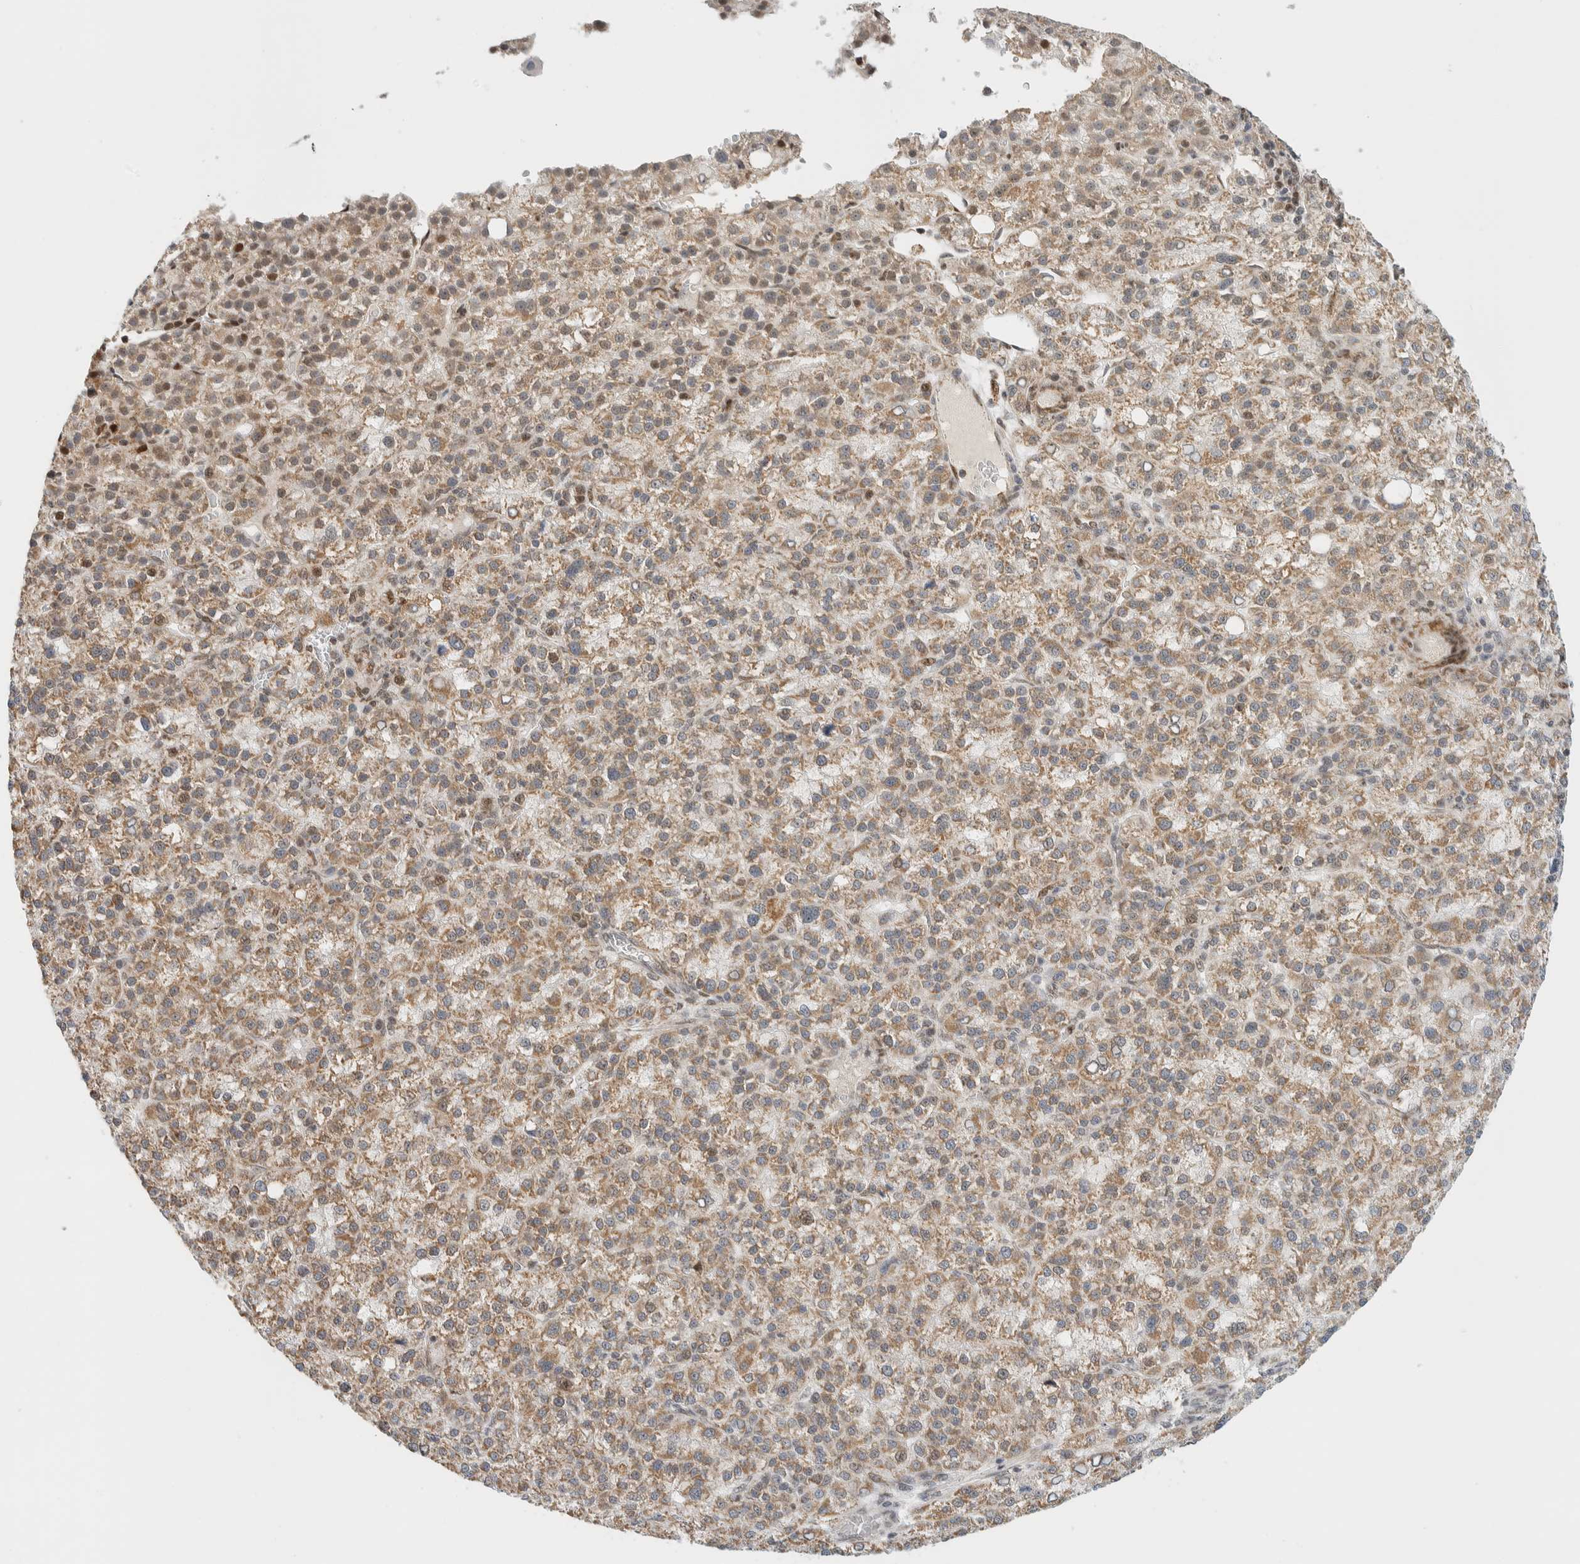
{"staining": {"intensity": "moderate", "quantity": ">75%", "location": "cytoplasmic/membranous"}, "tissue": "liver cancer", "cell_type": "Tumor cells", "image_type": "cancer", "snomed": [{"axis": "morphology", "description": "Carcinoma, Hepatocellular, NOS"}, {"axis": "topography", "description": "Liver"}], "caption": "A high-resolution image shows immunohistochemistry staining of liver hepatocellular carcinoma, which demonstrates moderate cytoplasmic/membranous staining in approximately >75% of tumor cells.", "gene": "TSPAN32", "patient": {"sex": "female", "age": 58}}